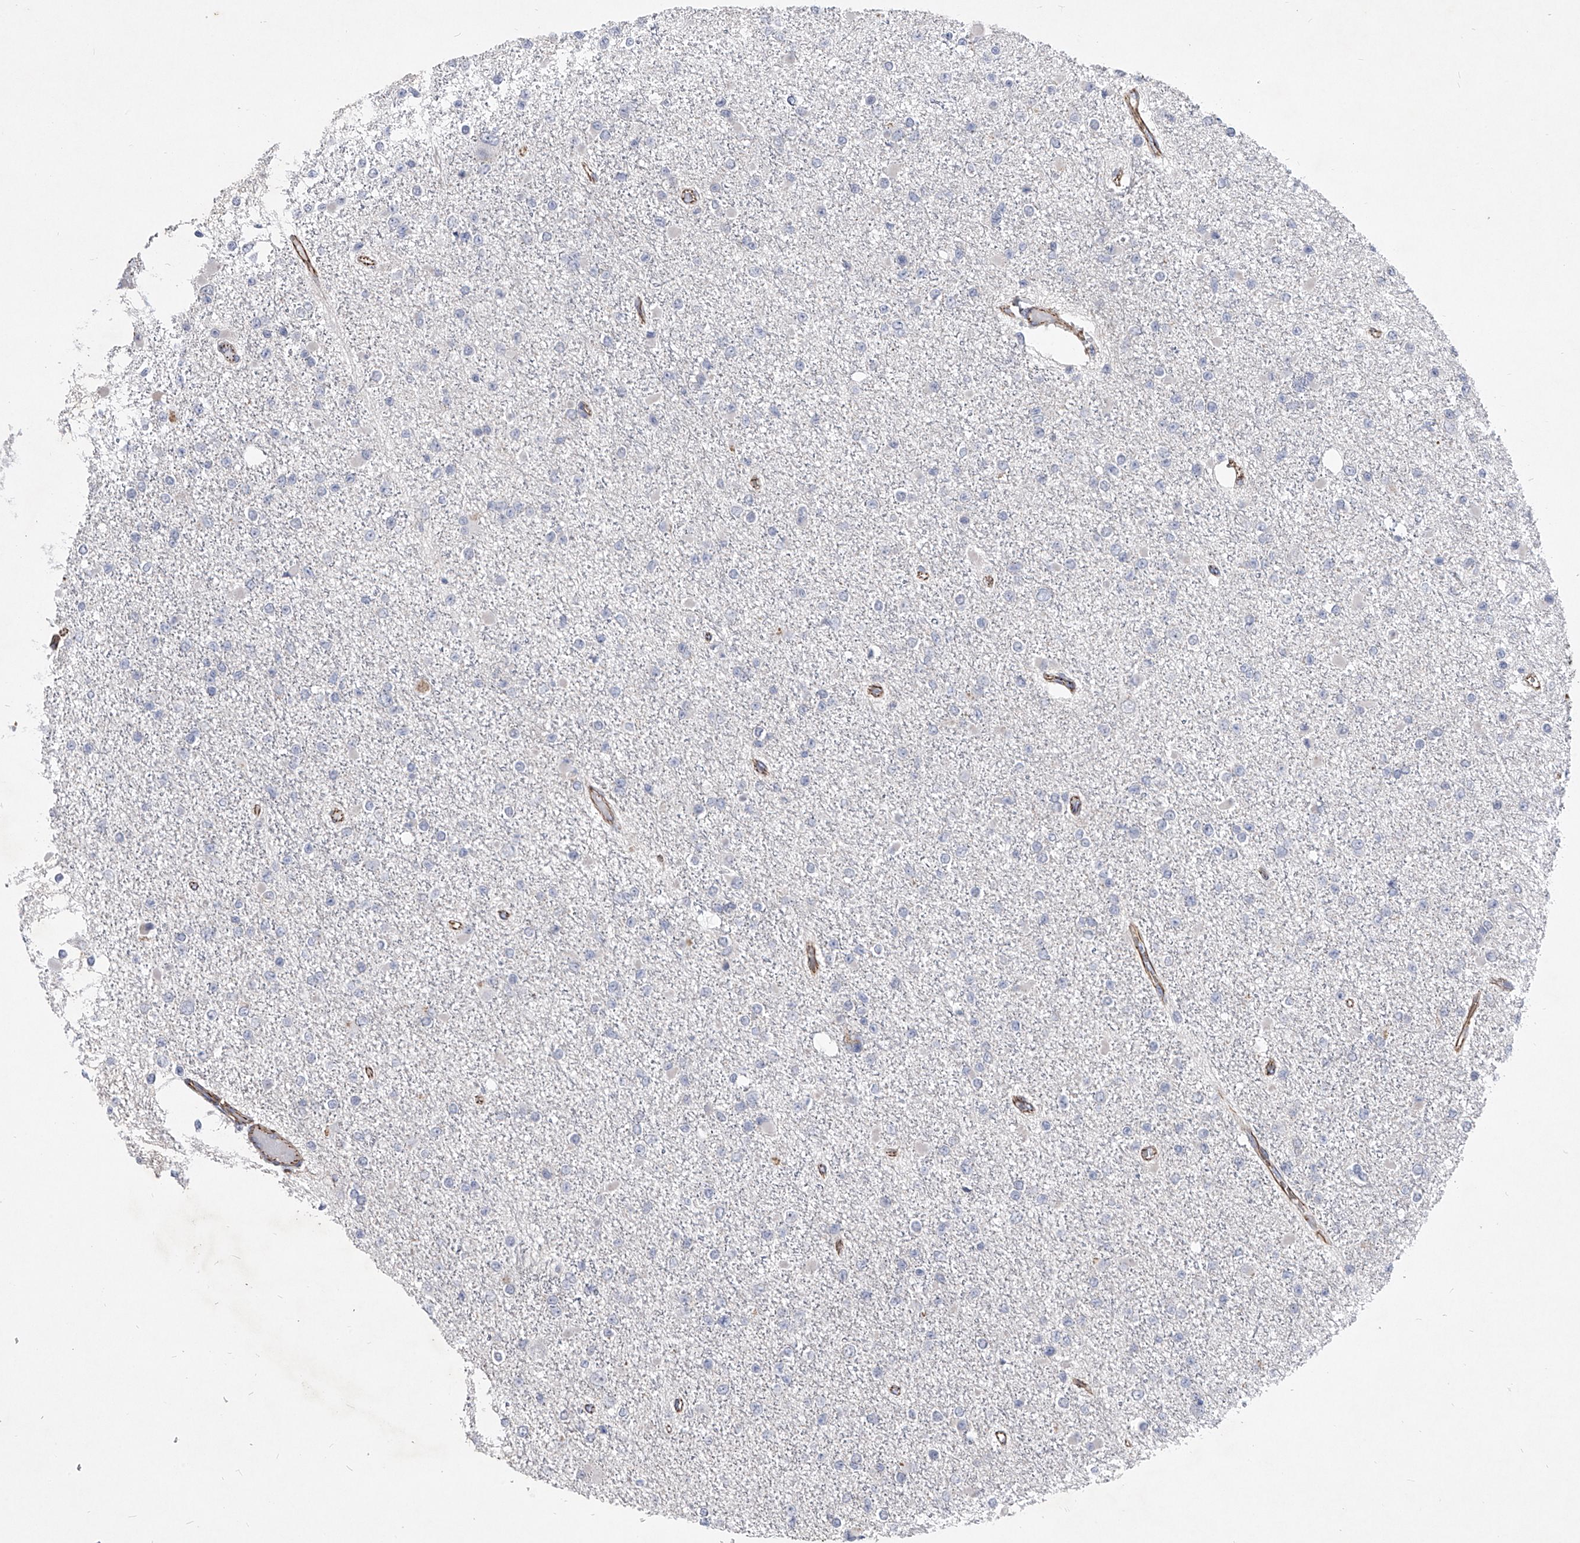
{"staining": {"intensity": "negative", "quantity": "none", "location": "none"}, "tissue": "glioma", "cell_type": "Tumor cells", "image_type": "cancer", "snomed": [{"axis": "morphology", "description": "Glioma, malignant, Low grade"}, {"axis": "topography", "description": "Brain"}], "caption": "DAB (3,3'-diaminobenzidine) immunohistochemical staining of human malignant glioma (low-grade) shows no significant expression in tumor cells.", "gene": "MINDY4", "patient": {"sex": "female", "age": 22}}